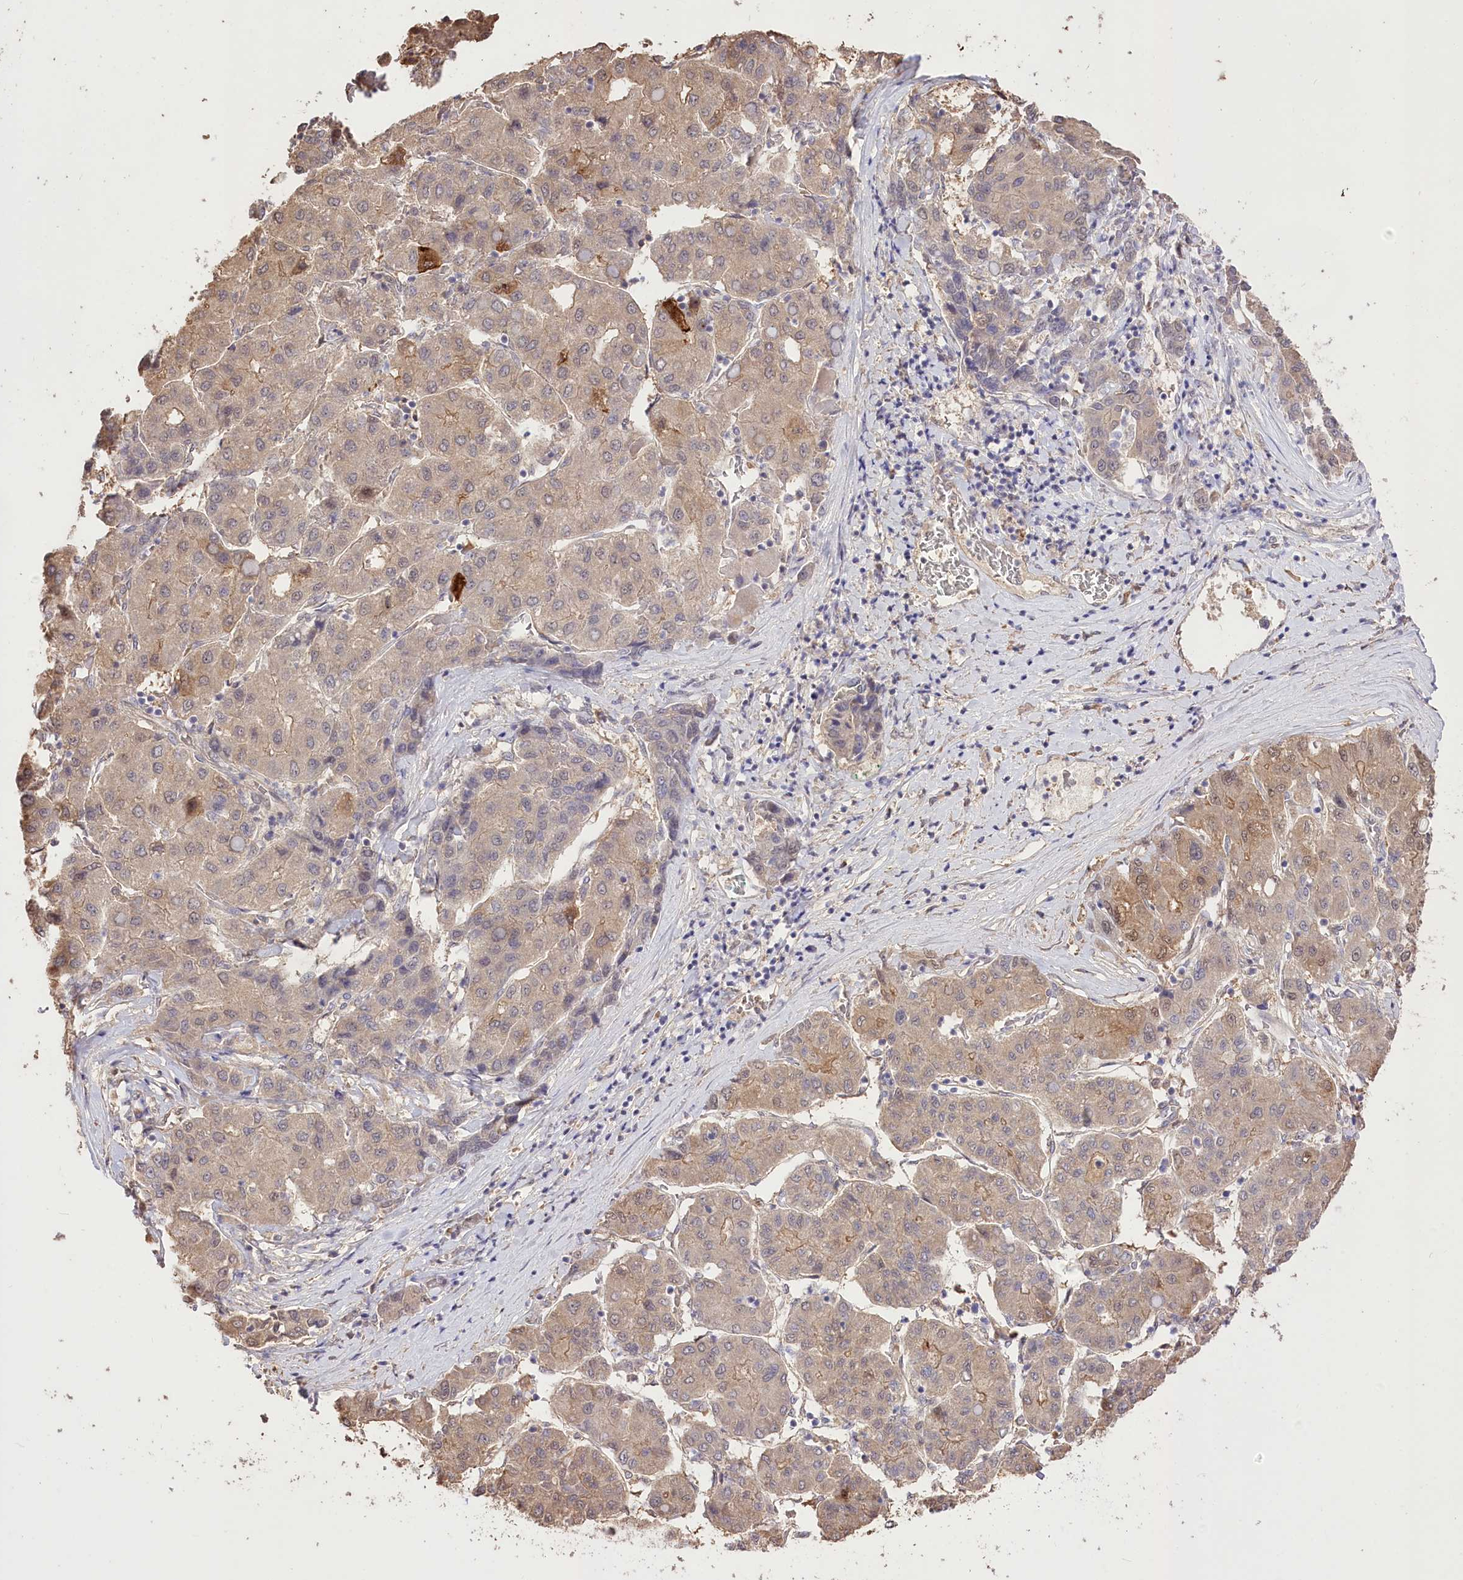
{"staining": {"intensity": "weak", "quantity": ">75%", "location": "cytoplasmic/membranous"}, "tissue": "liver cancer", "cell_type": "Tumor cells", "image_type": "cancer", "snomed": [{"axis": "morphology", "description": "Carcinoma, Hepatocellular, NOS"}, {"axis": "topography", "description": "Liver"}], "caption": "A brown stain highlights weak cytoplasmic/membranous positivity of a protein in hepatocellular carcinoma (liver) tumor cells. The staining is performed using DAB brown chromogen to label protein expression. The nuclei are counter-stained blue using hematoxylin.", "gene": "R3HDM2", "patient": {"sex": "male", "age": 65}}